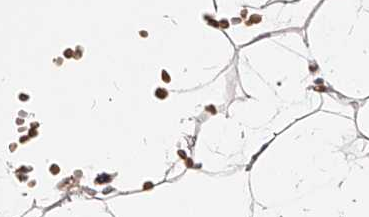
{"staining": {"intensity": "weak", "quantity": "25%-75%", "location": "cytoplasmic/membranous"}, "tissue": "adipose tissue", "cell_type": "Adipocytes", "image_type": "normal", "snomed": [{"axis": "morphology", "description": "Normal tissue, NOS"}, {"axis": "topography", "description": "Breast"}], "caption": "A micrograph of human adipose tissue stained for a protein shows weak cytoplasmic/membranous brown staining in adipocytes. The staining is performed using DAB brown chromogen to label protein expression. The nuclei are counter-stained blue using hematoxylin.", "gene": "PHACTR1", "patient": {"sex": "female", "age": 23}}